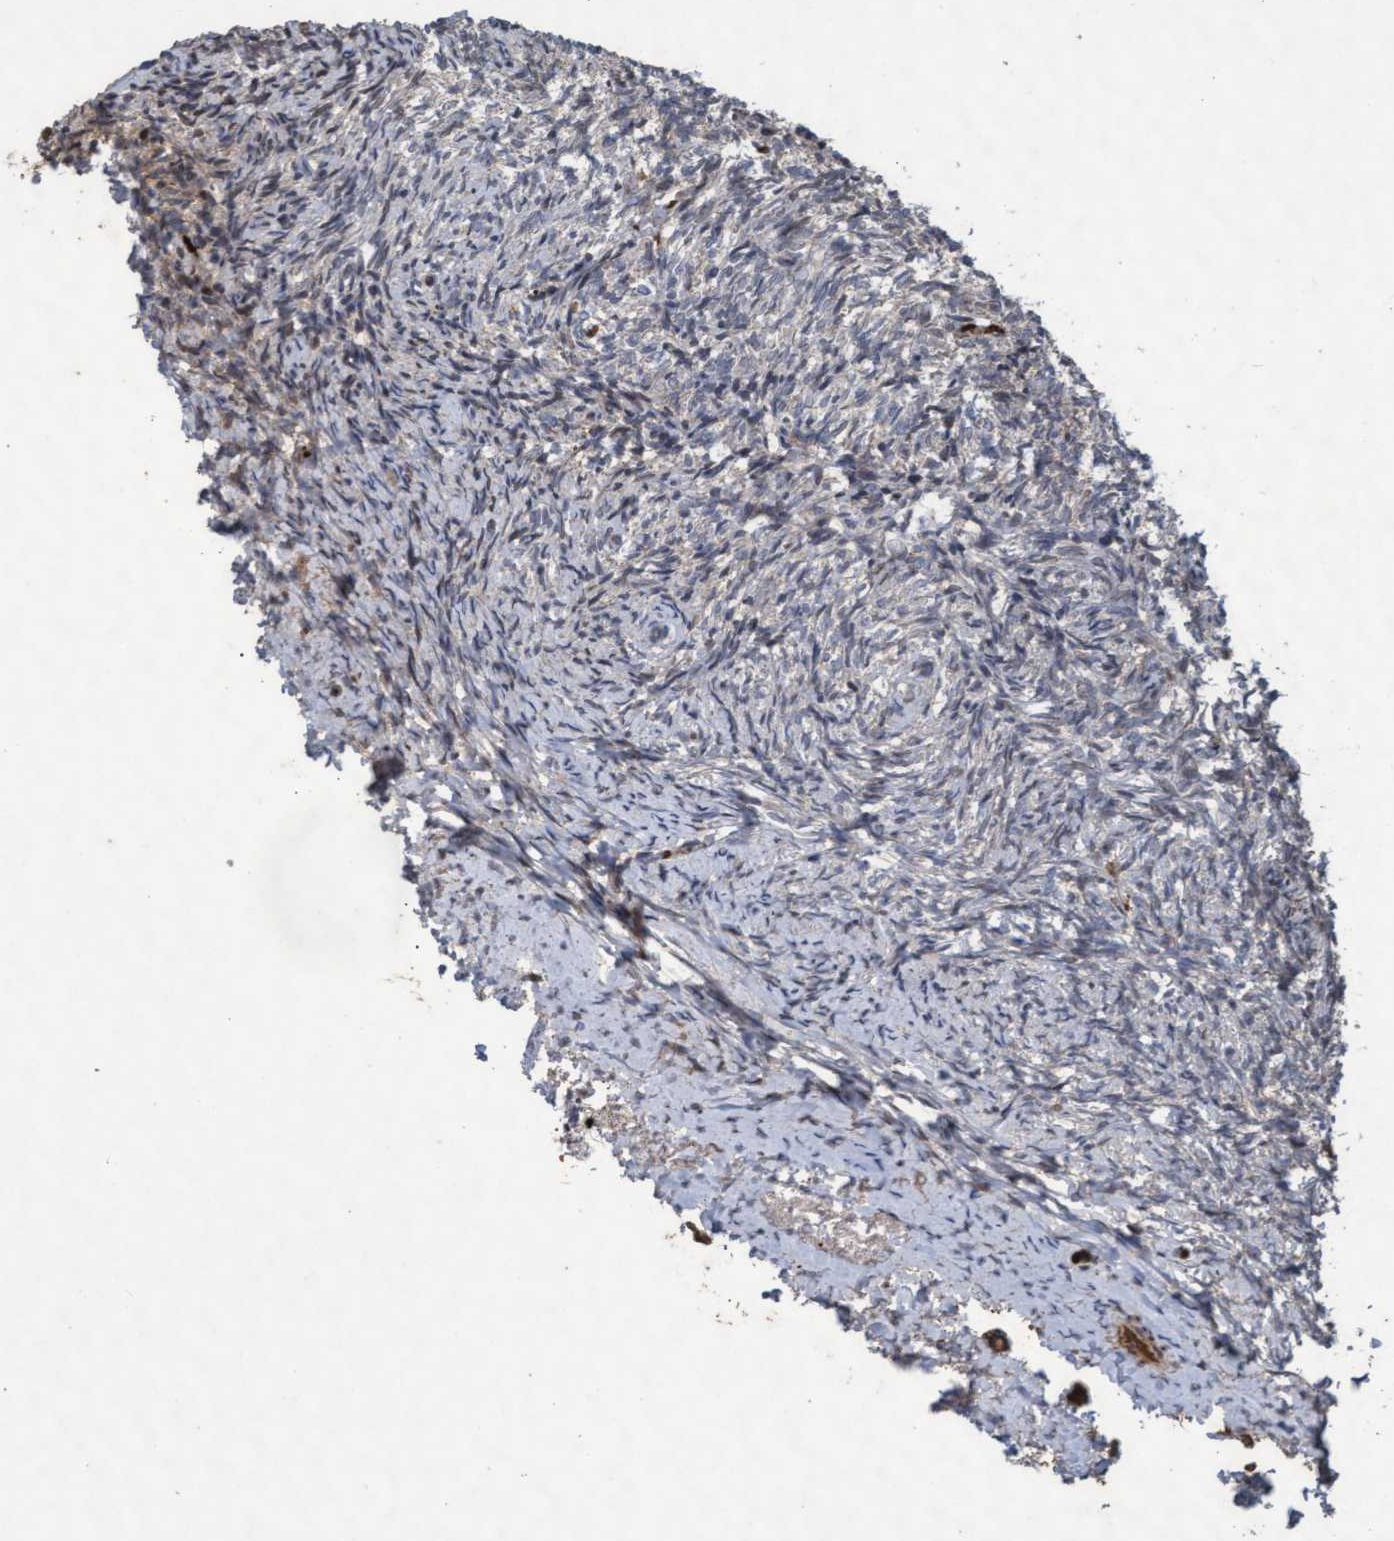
{"staining": {"intensity": "weak", "quantity": "<25%", "location": "cytoplasmic/membranous"}, "tissue": "ovary", "cell_type": "Ovarian stroma cells", "image_type": "normal", "snomed": [{"axis": "morphology", "description": "Normal tissue, NOS"}, {"axis": "topography", "description": "Ovary"}], "caption": "Normal ovary was stained to show a protein in brown. There is no significant positivity in ovarian stroma cells. The staining was performed using DAB to visualize the protein expression in brown, while the nuclei were stained in blue with hematoxylin (Magnification: 20x).", "gene": "KCNC2", "patient": {"sex": "female", "age": 41}}